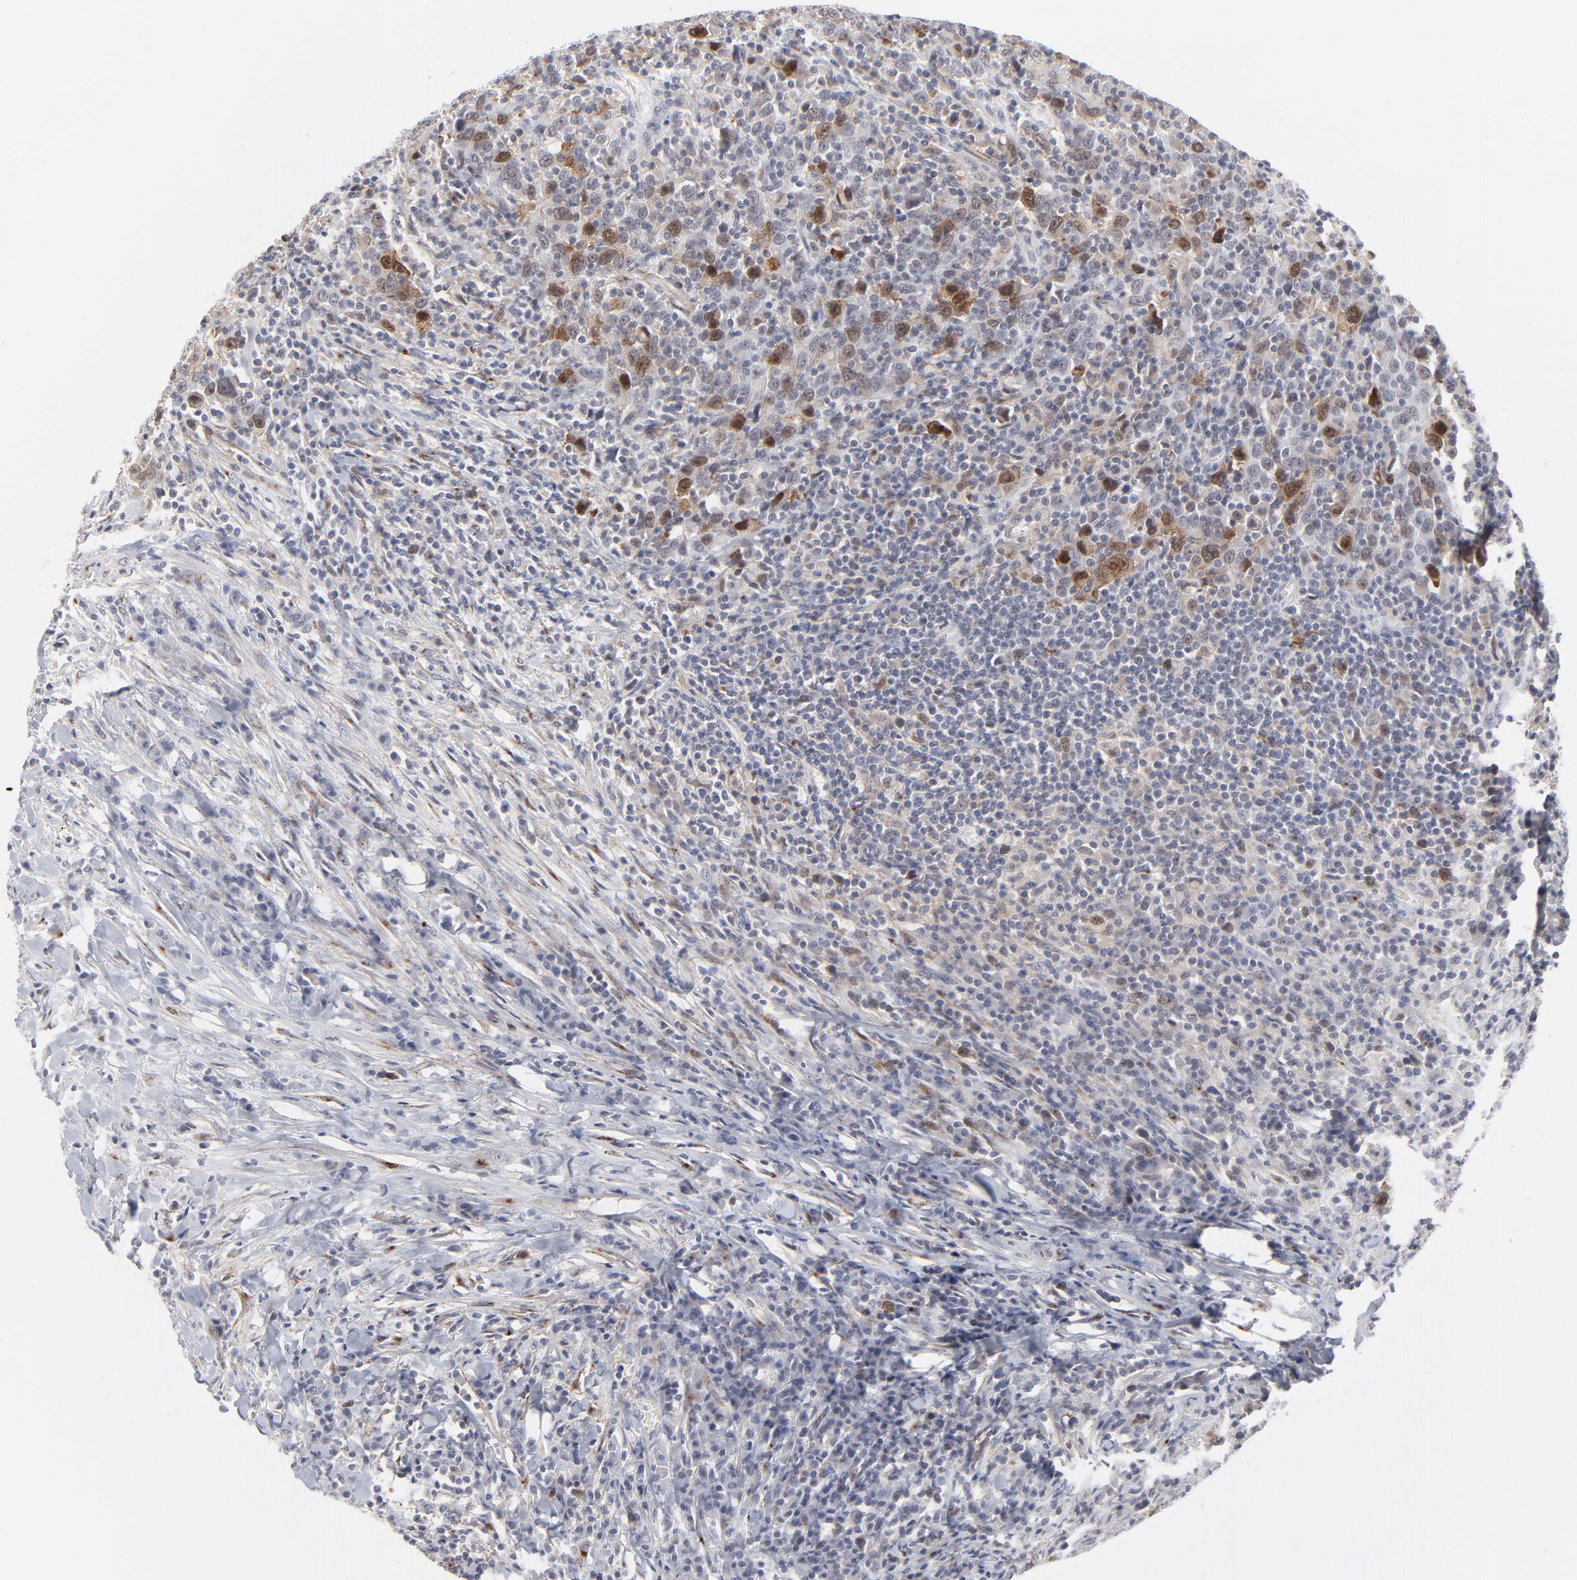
{"staining": {"intensity": "moderate", "quantity": "25%-75%", "location": "cytoplasmic/membranous,nuclear"}, "tissue": "urothelial cancer", "cell_type": "Tumor cells", "image_type": "cancer", "snomed": [{"axis": "morphology", "description": "Urothelial carcinoma, High grade"}, {"axis": "topography", "description": "Urinary bladder"}], "caption": "A histopathology image of human urothelial carcinoma (high-grade) stained for a protein demonstrates moderate cytoplasmic/membranous and nuclear brown staining in tumor cells.", "gene": "AURKA", "patient": {"sex": "male", "age": 61}}